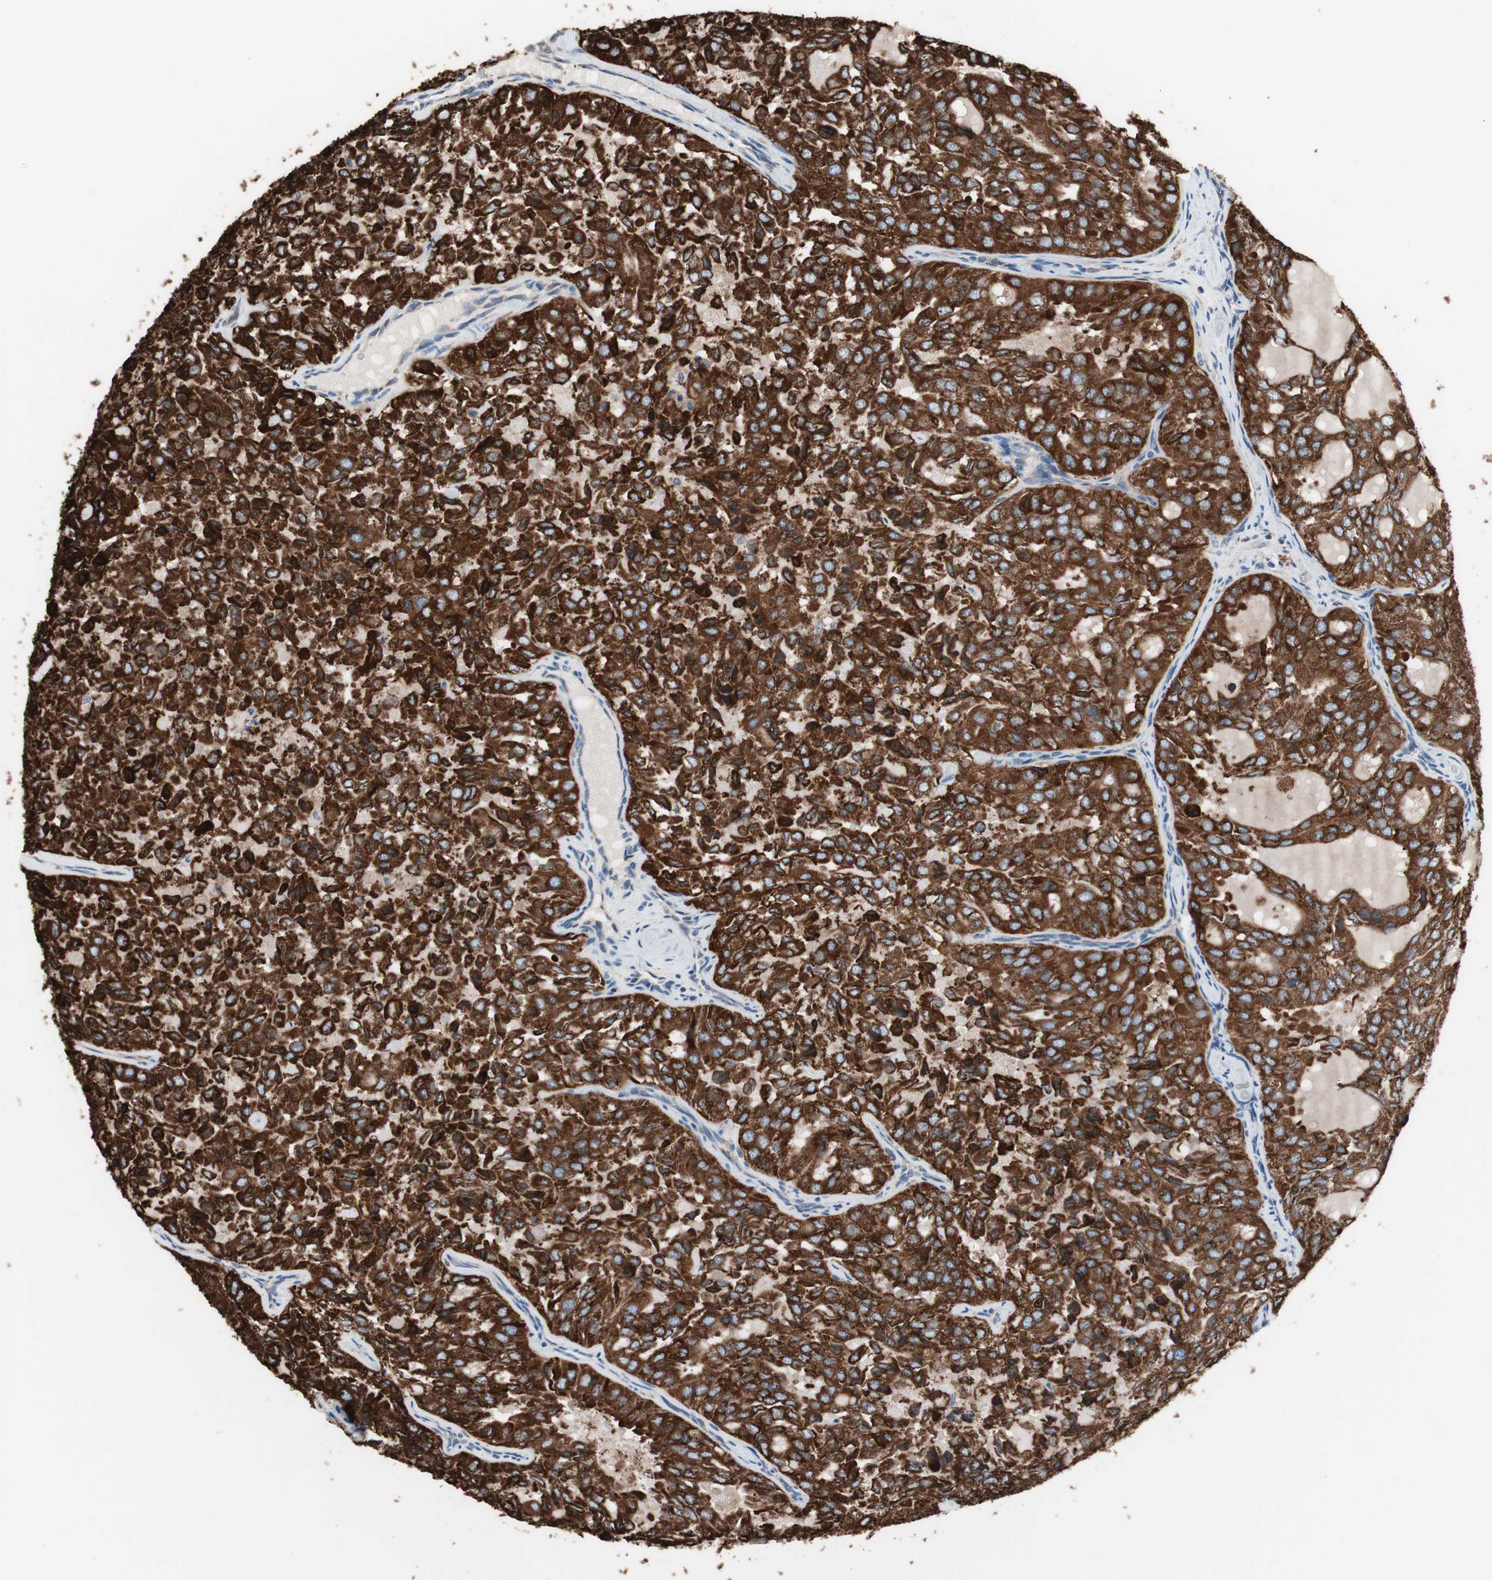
{"staining": {"intensity": "strong", "quantity": ">75%", "location": "cytoplasmic/membranous"}, "tissue": "thyroid cancer", "cell_type": "Tumor cells", "image_type": "cancer", "snomed": [{"axis": "morphology", "description": "Follicular adenoma carcinoma, NOS"}, {"axis": "topography", "description": "Thyroid gland"}], "caption": "Thyroid follicular adenoma carcinoma stained for a protein (brown) exhibits strong cytoplasmic/membranous positive expression in about >75% of tumor cells.", "gene": "SLC27A4", "patient": {"sex": "male", "age": 75}}